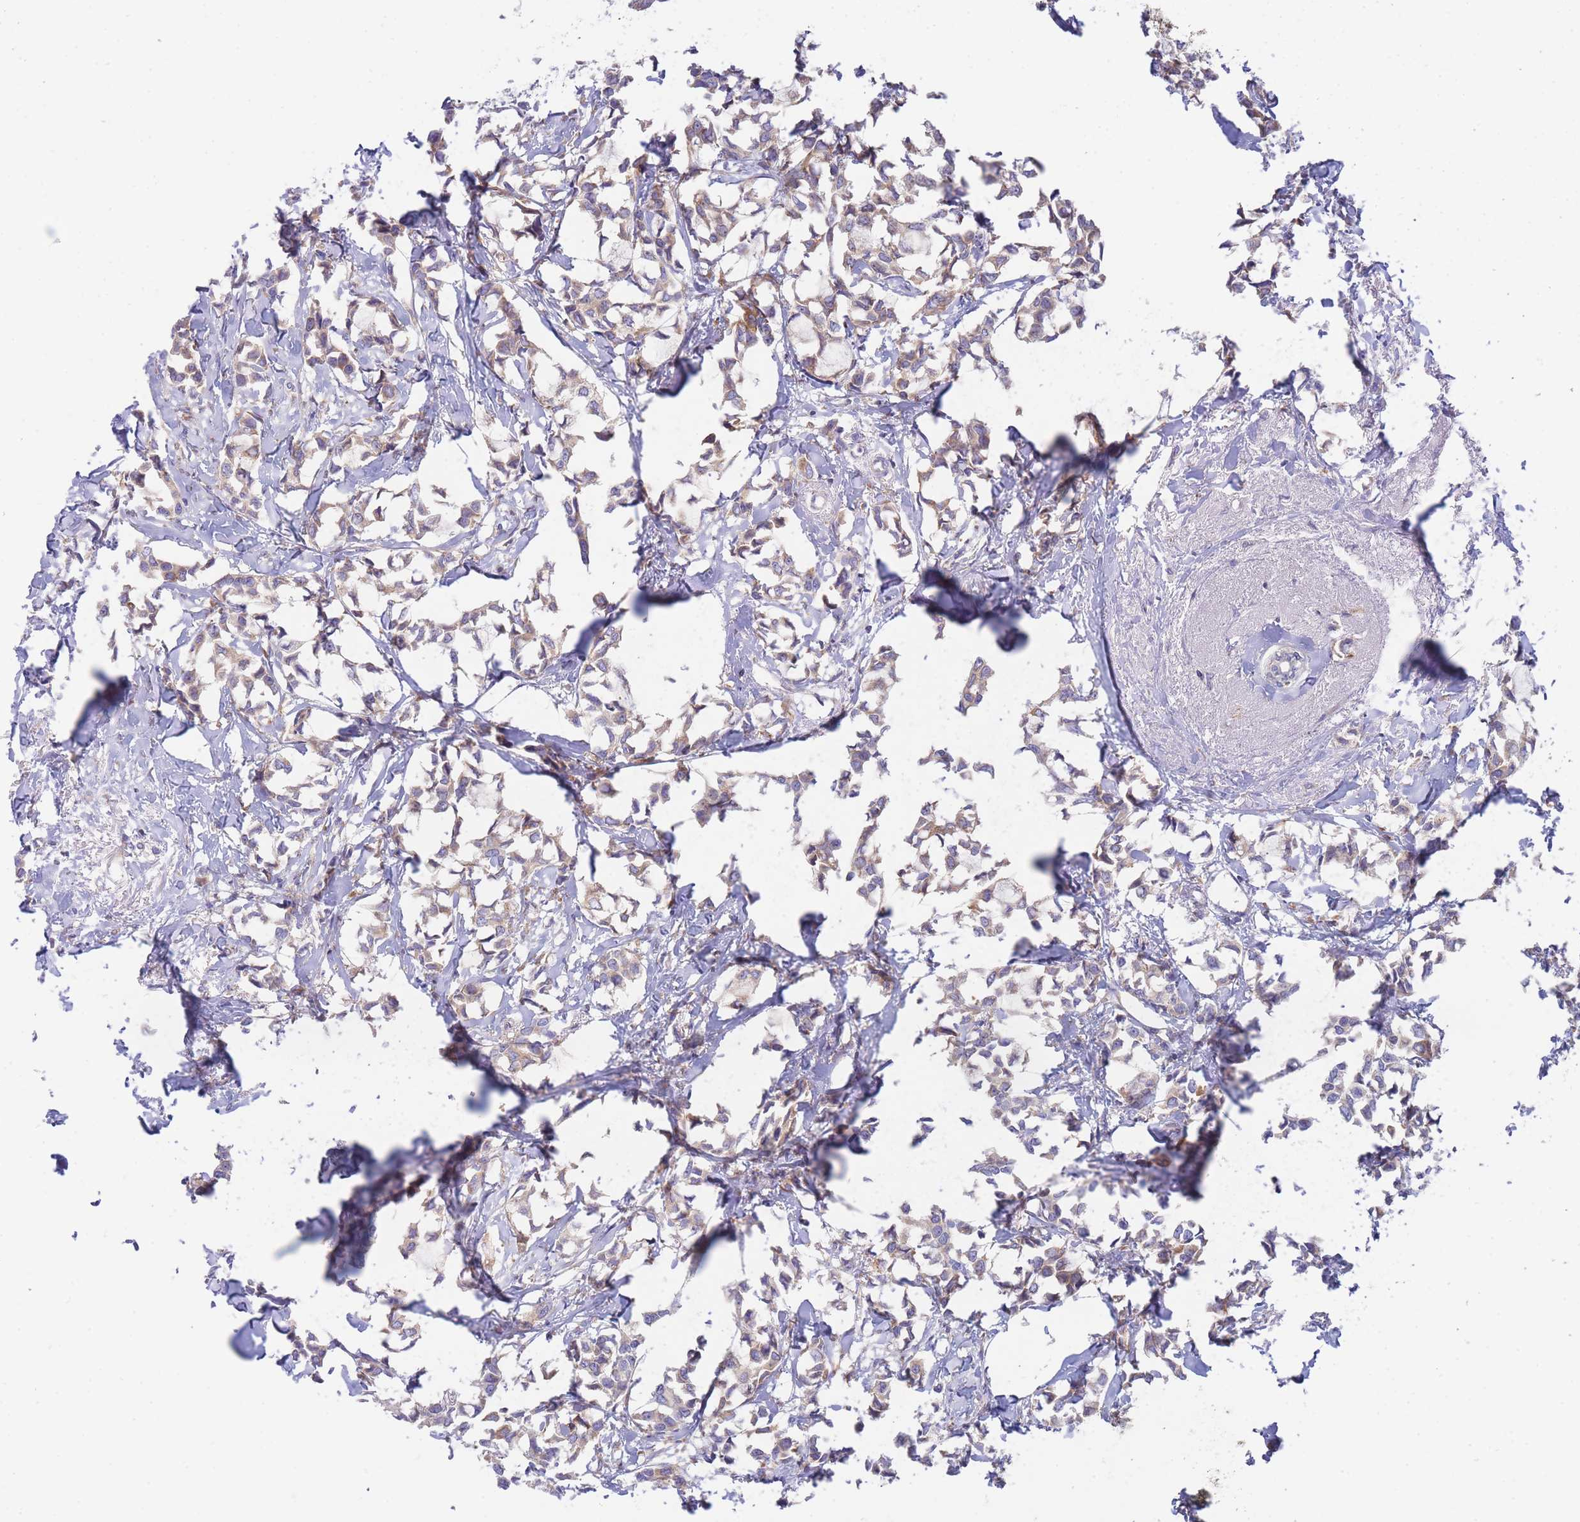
{"staining": {"intensity": "weak", "quantity": ">75%", "location": "cytoplasmic/membranous"}, "tissue": "breast cancer", "cell_type": "Tumor cells", "image_type": "cancer", "snomed": [{"axis": "morphology", "description": "Duct carcinoma"}, {"axis": "topography", "description": "Breast"}], "caption": "A low amount of weak cytoplasmic/membranous staining is appreciated in about >75% of tumor cells in breast cancer tissue. (DAB (3,3'-diaminobenzidine) = brown stain, brightfield microscopy at high magnification).", "gene": "SH2B2", "patient": {"sex": "female", "age": 73}}